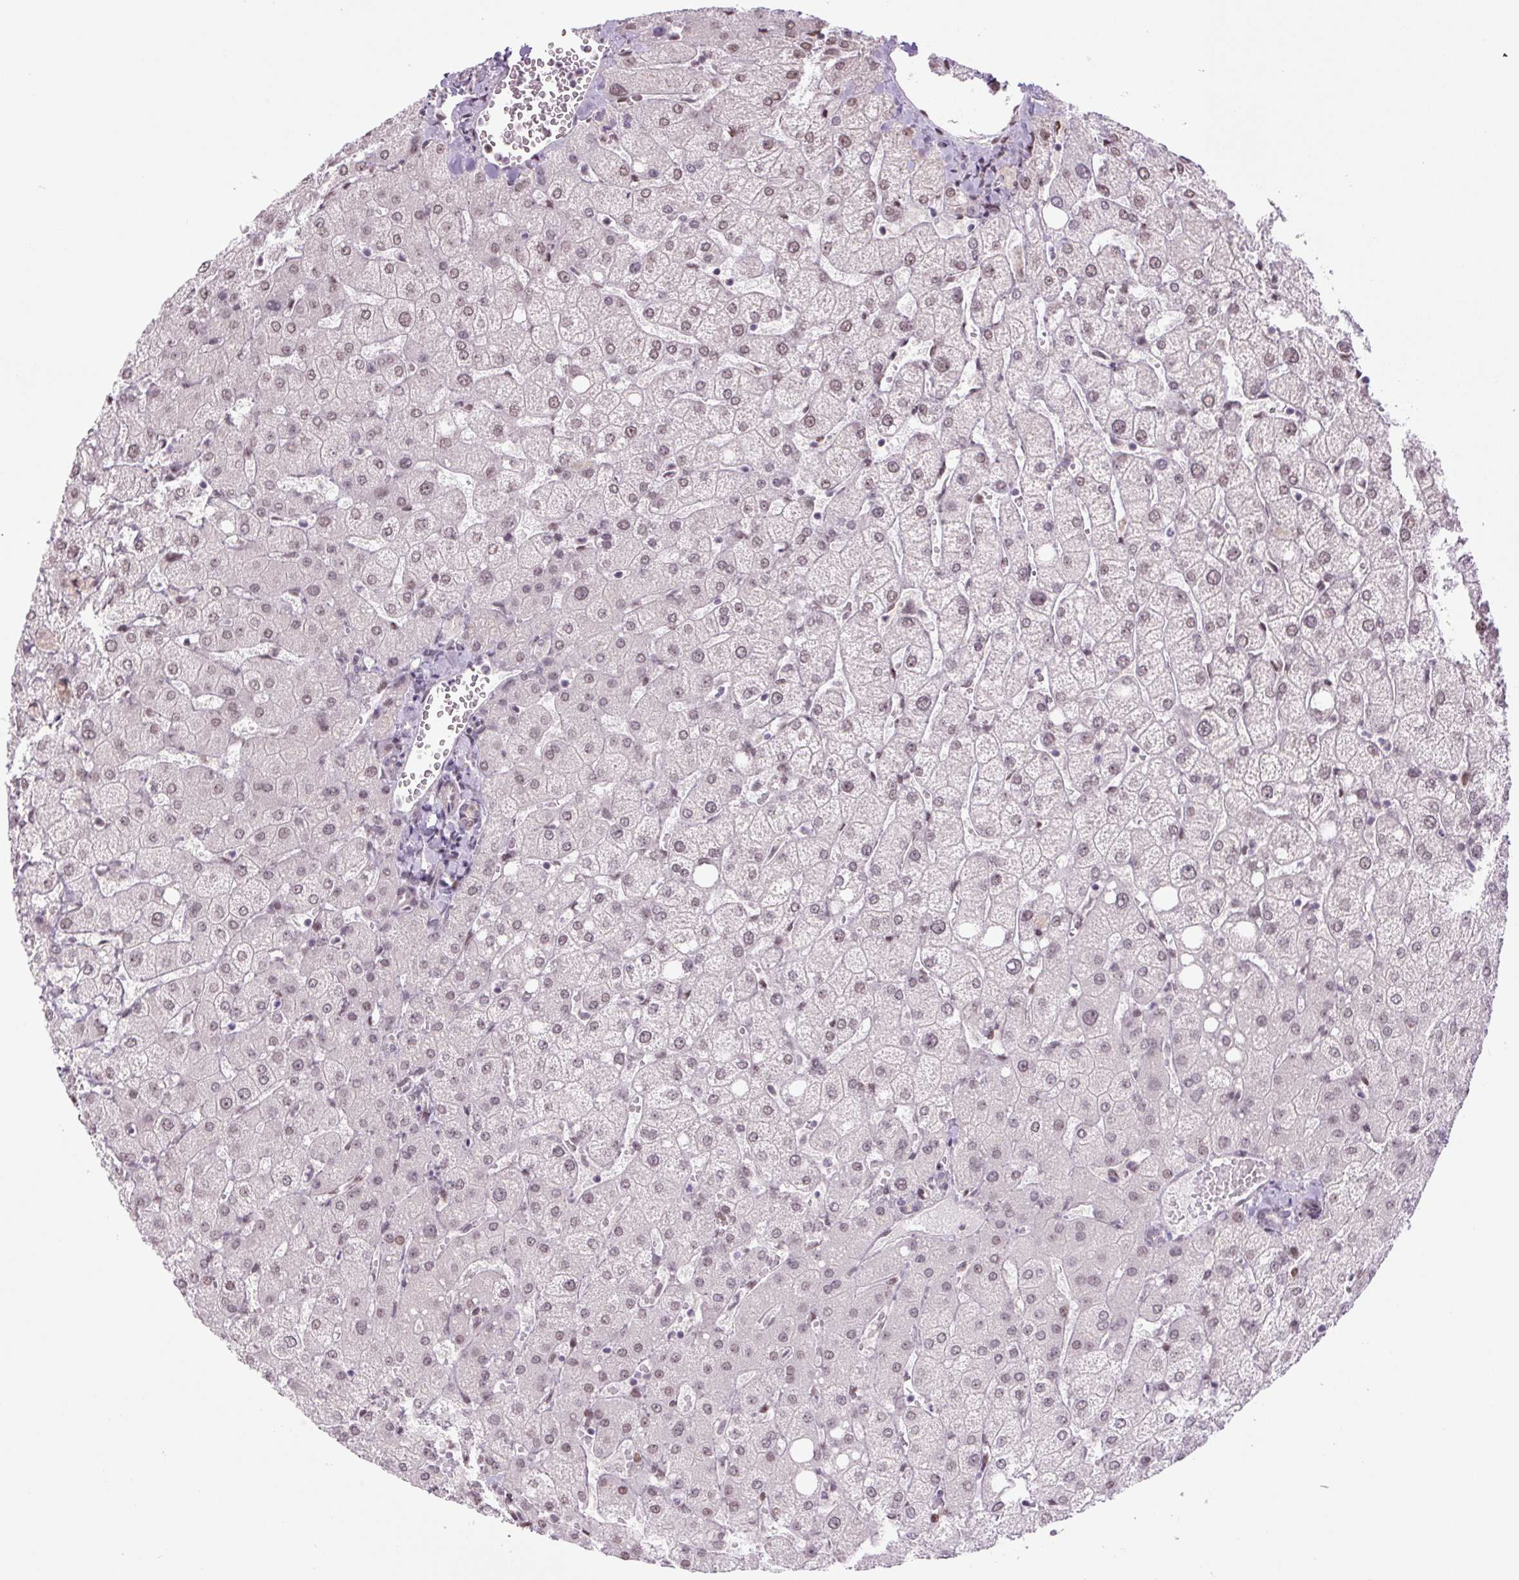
{"staining": {"intensity": "negative", "quantity": "none", "location": "none"}, "tissue": "liver", "cell_type": "Cholangiocytes", "image_type": "normal", "snomed": [{"axis": "morphology", "description": "Normal tissue, NOS"}, {"axis": "topography", "description": "Liver"}], "caption": "This is a photomicrograph of immunohistochemistry (IHC) staining of normal liver, which shows no expression in cholangiocytes. Nuclei are stained in blue.", "gene": "TCFL5", "patient": {"sex": "female", "age": 54}}